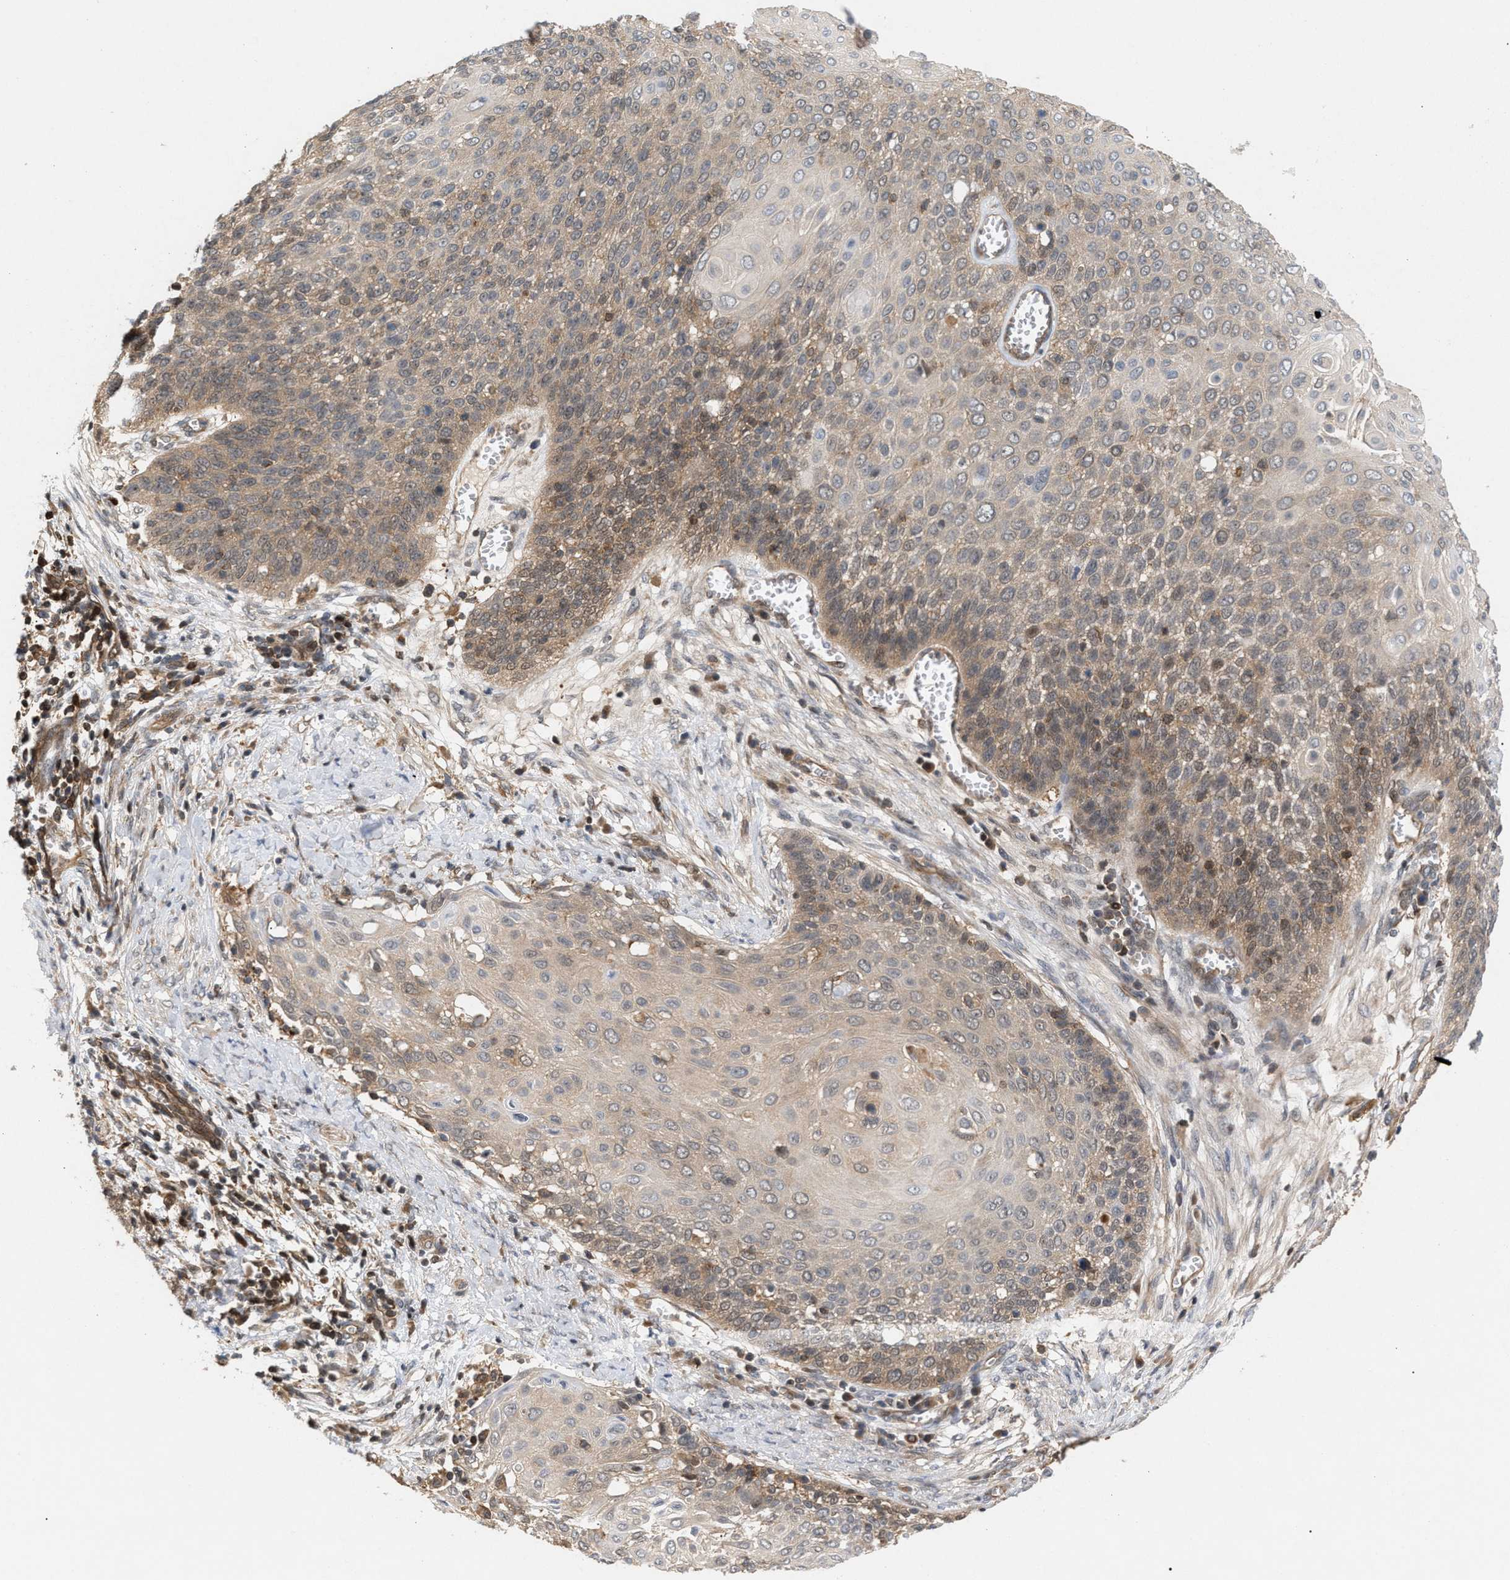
{"staining": {"intensity": "weak", "quantity": ">75%", "location": "cytoplasmic/membranous"}, "tissue": "cervical cancer", "cell_type": "Tumor cells", "image_type": "cancer", "snomed": [{"axis": "morphology", "description": "Squamous cell carcinoma, NOS"}, {"axis": "topography", "description": "Cervix"}], "caption": "Cervical squamous cell carcinoma stained for a protein reveals weak cytoplasmic/membranous positivity in tumor cells. (DAB (3,3'-diaminobenzidine) = brown stain, brightfield microscopy at high magnification).", "gene": "GLOD4", "patient": {"sex": "female", "age": 39}}